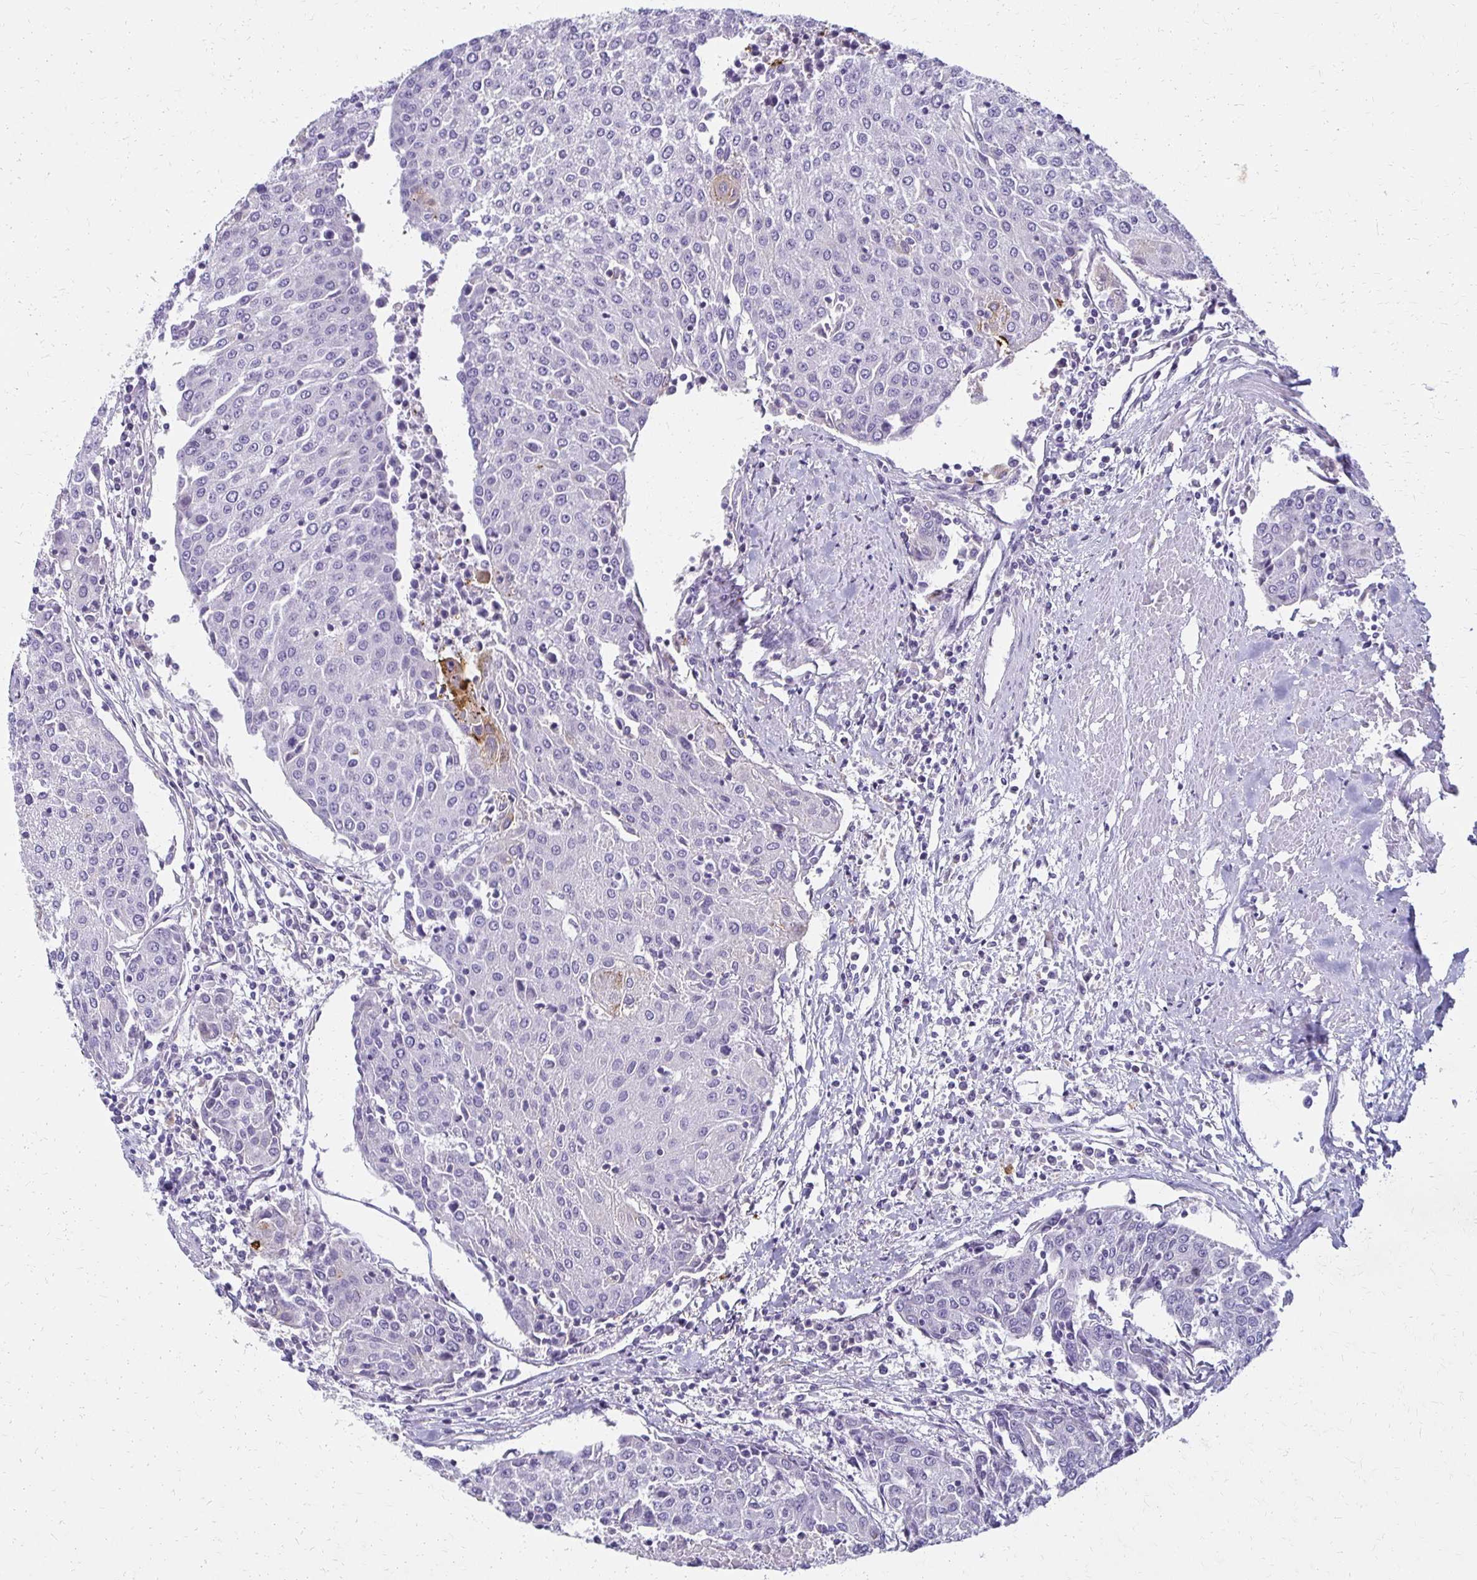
{"staining": {"intensity": "negative", "quantity": "none", "location": "none"}, "tissue": "urothelial cancer", "cell_type": "Tumor cells", "image_type": "cancer", "snomed": [{"axis": "morphology", "description": "Urothelial carcinoma, High grade"}, {"axis": "topography", "description": "Urinary bladder"}], "caption": "Immunohistochemical staining of urothelial cancer demonstrates no significant staining in tumor cells.", "gene": "BBS12", "patient": {"sex": "female", "age": 85}}